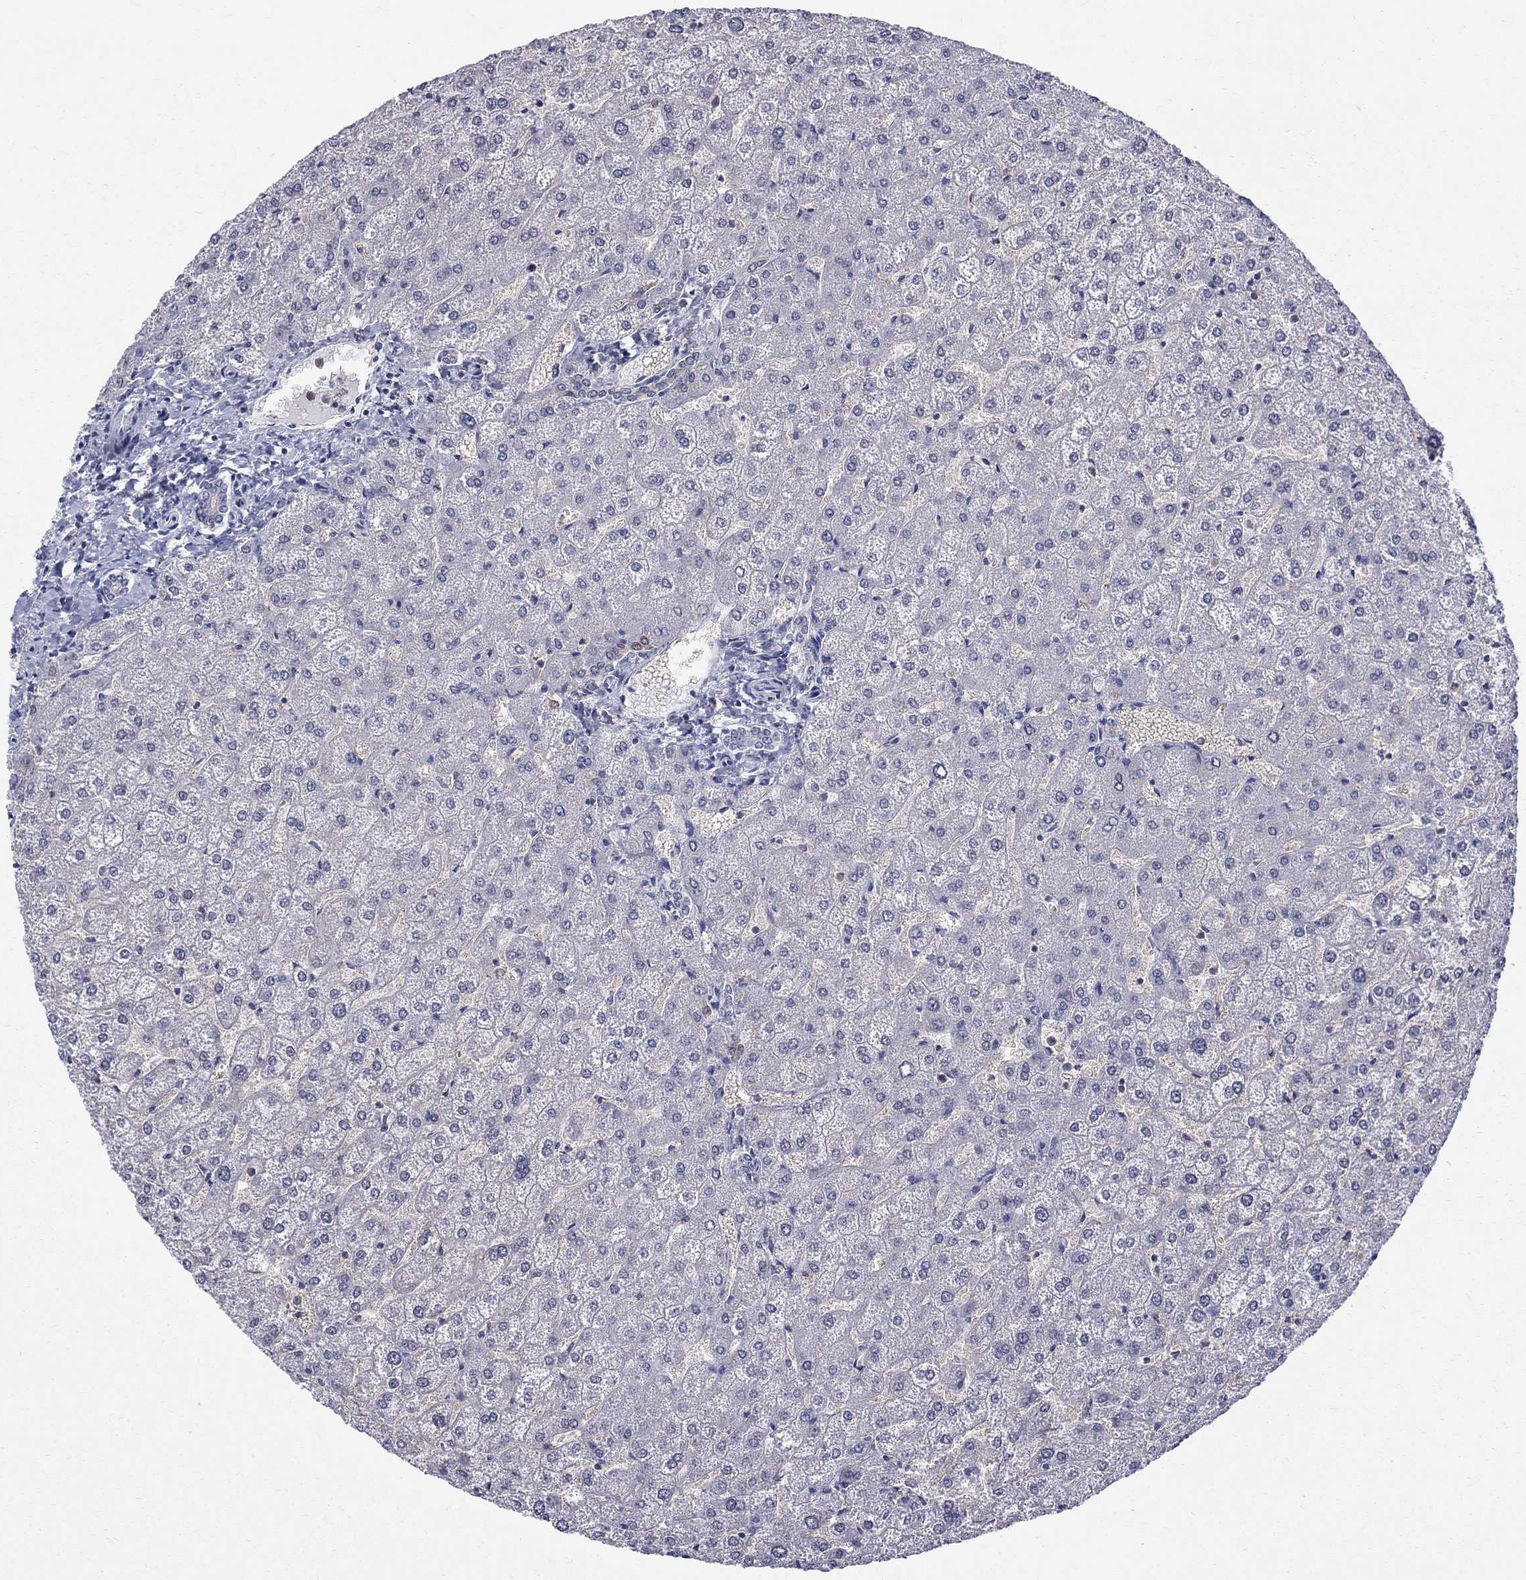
{"staining": {"intensity": "negative", "quantity": "none", "location": "none"}, "tissue": "liver", "cell_type": "Cholangiocytes", "image_type": "normal", "snomed": [{"axis": "morphology", "description": "Normal tissue, NOS"}, {"axis": "topography", "description": "Liver"}], "caption": "A photomicrograph of liver stained for a protein exhibits no brown staining in cholangiocytes.", "gene": "HKDC1", "patient": {"sex": "female", "age": 32}}